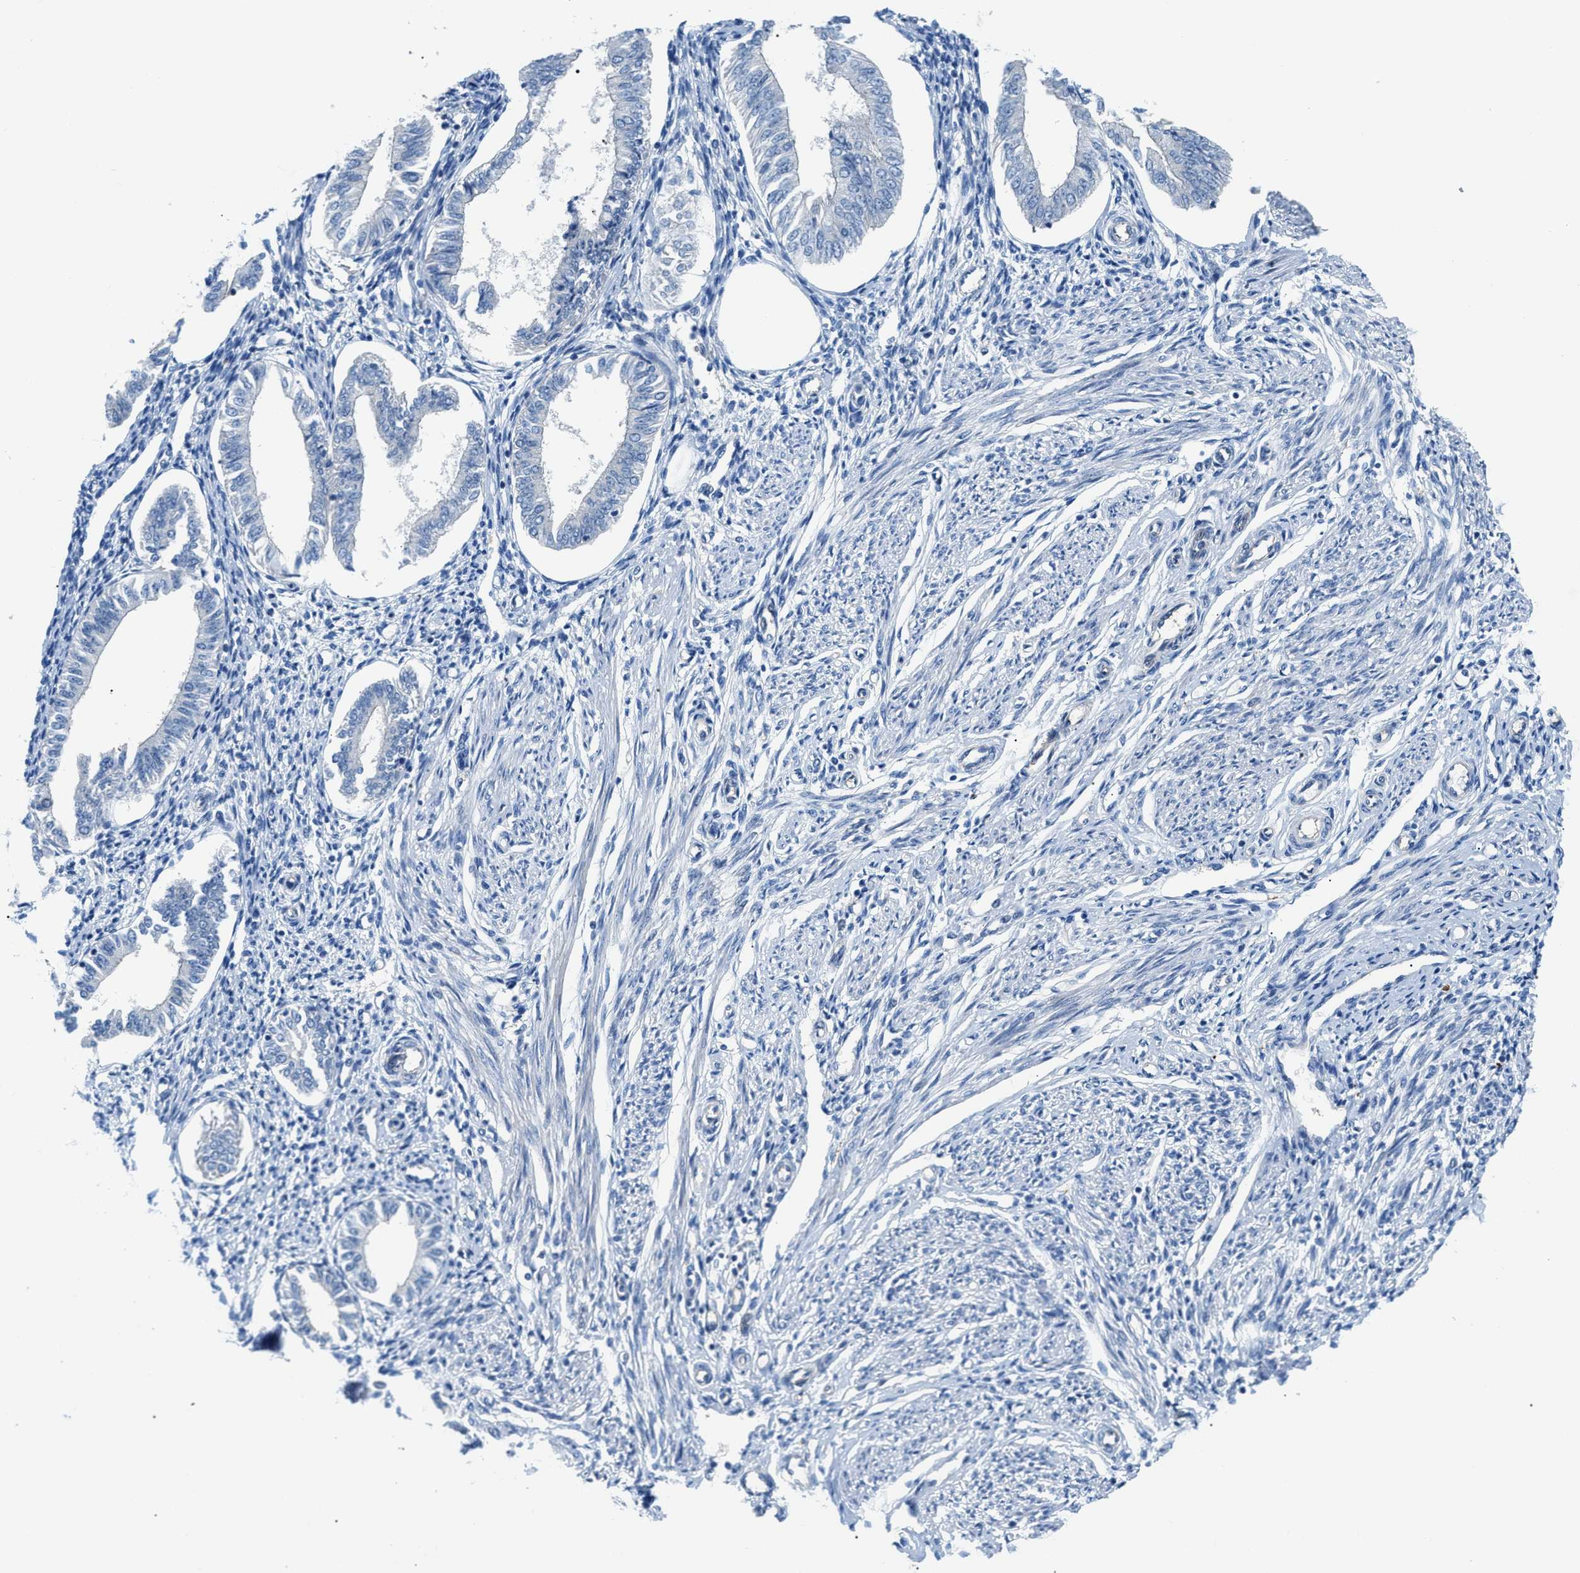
{"staining": {"intensity": "negative", "quantity": "none", "location": "none"}, "tissue": "endometrium", "cell_type": "Cells in endometrial stroma", "image_type": "normal", "snomed": [{"axis": "morphology", "description": "Normal tissue, NOS"}, {"axis": "topography", "description": "Endometrium"}], "caption": "Immunohistochemistry histopathology image of benign endometrium: endometrium stained with DAB (3,3'-diaminobenzidine) demonstrates no significant protein staining in cells in endometrial stroma.", "gene": "ORAI1", "patient": {"sex": "female", "age": 61}}